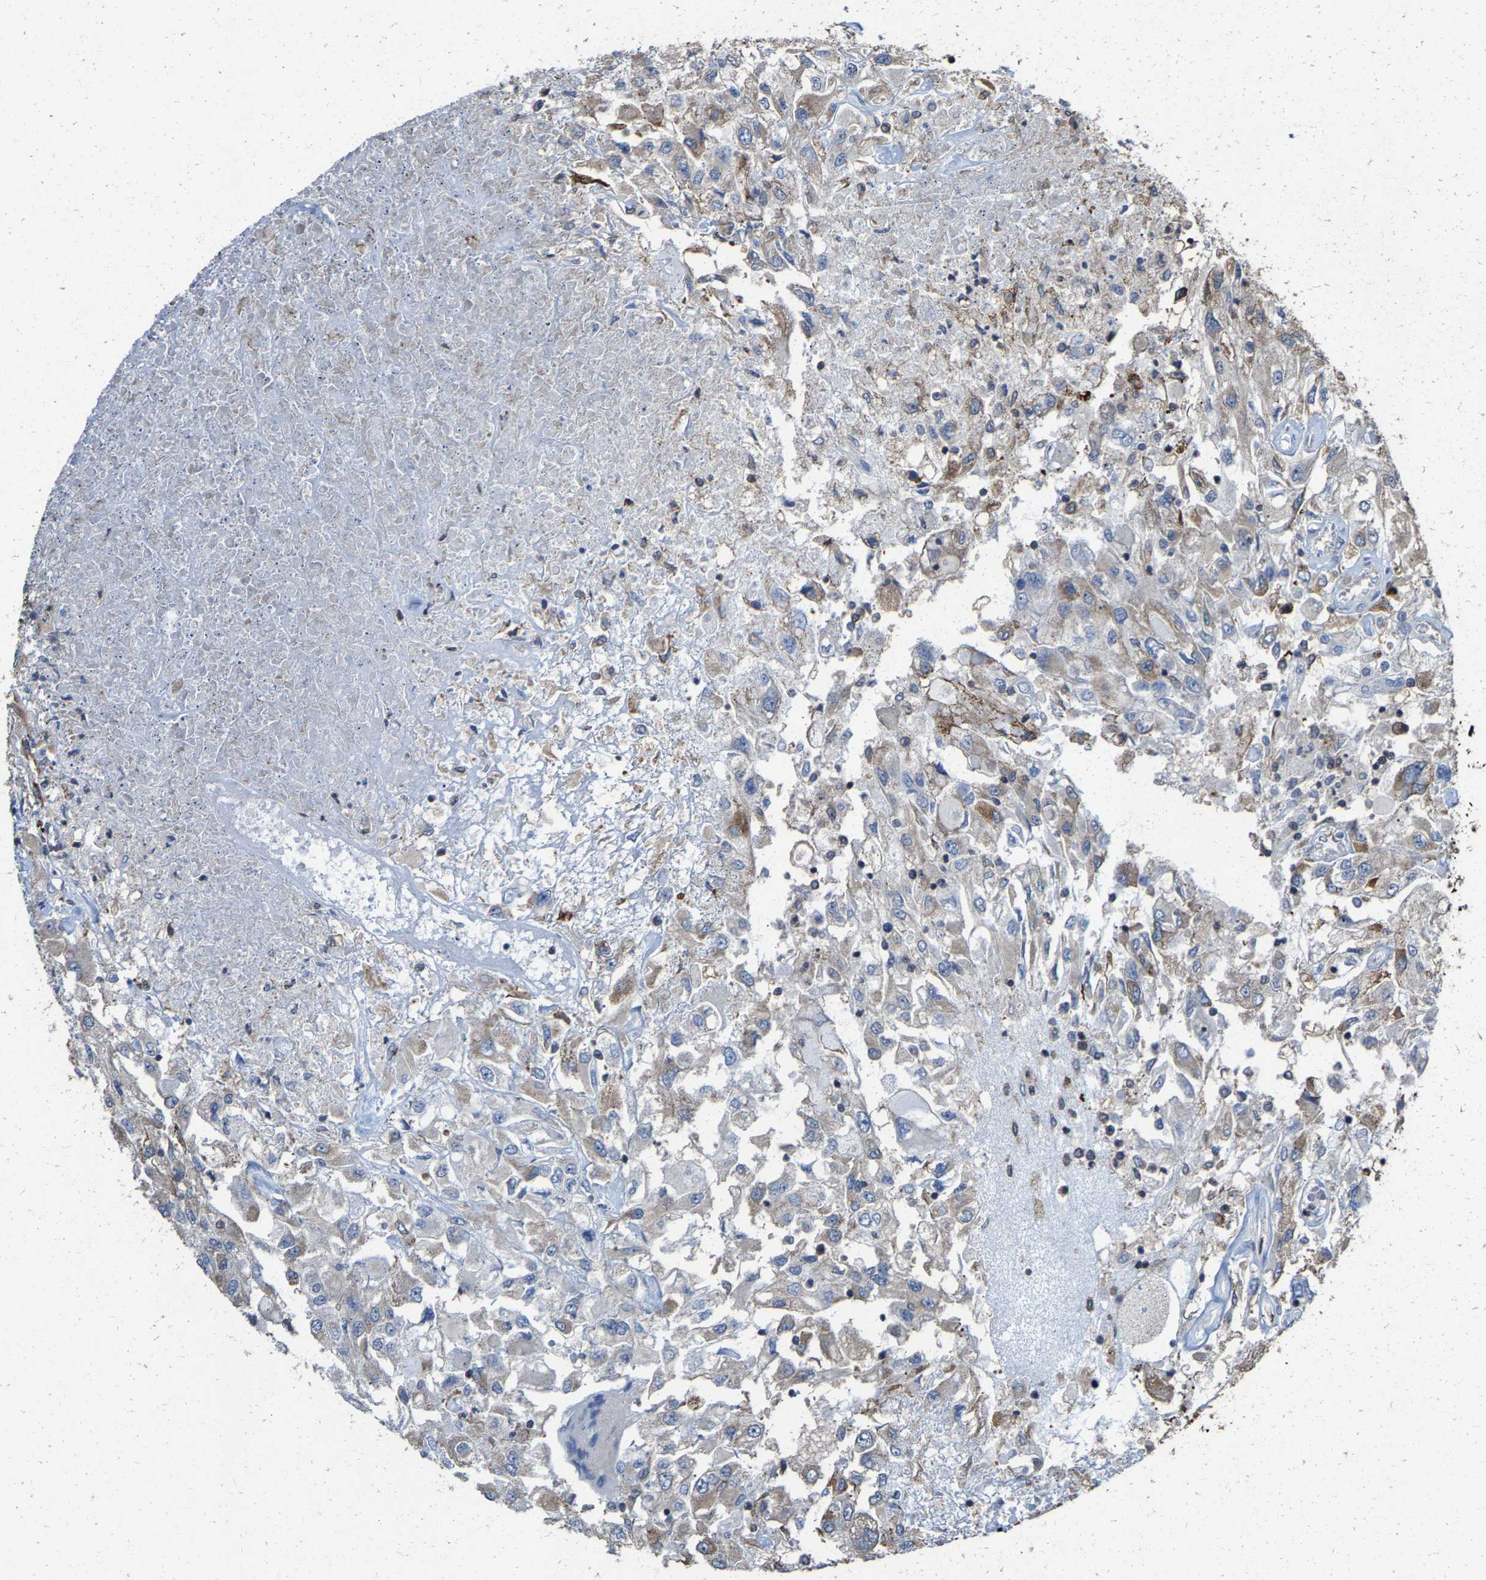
{"staining": {"intensity": "weak", "quantity": "<25%", "location": "cytoplasmic/membranous"}, "tissue": "renal cancer", "cell_type": "Tumor cells", "image_type": "cancer", "snomed": [{"axis": "morphology", "description": "Adenocarcinoma, NOS"}, {"axis": "topography", "description": "Kidney"}], "caption": "The micrograph shows no staining of tumor cells in renal cancer (adenocarcinoma). (Stains: DAB (3,3'-diaminobenzidine) immunohistochemistry with hematoxylin counter stain, Microscopy: brightfield microscopy at high magnification).", "gene": "FGD3", "patient": {"sex": "female", "age": 52}}